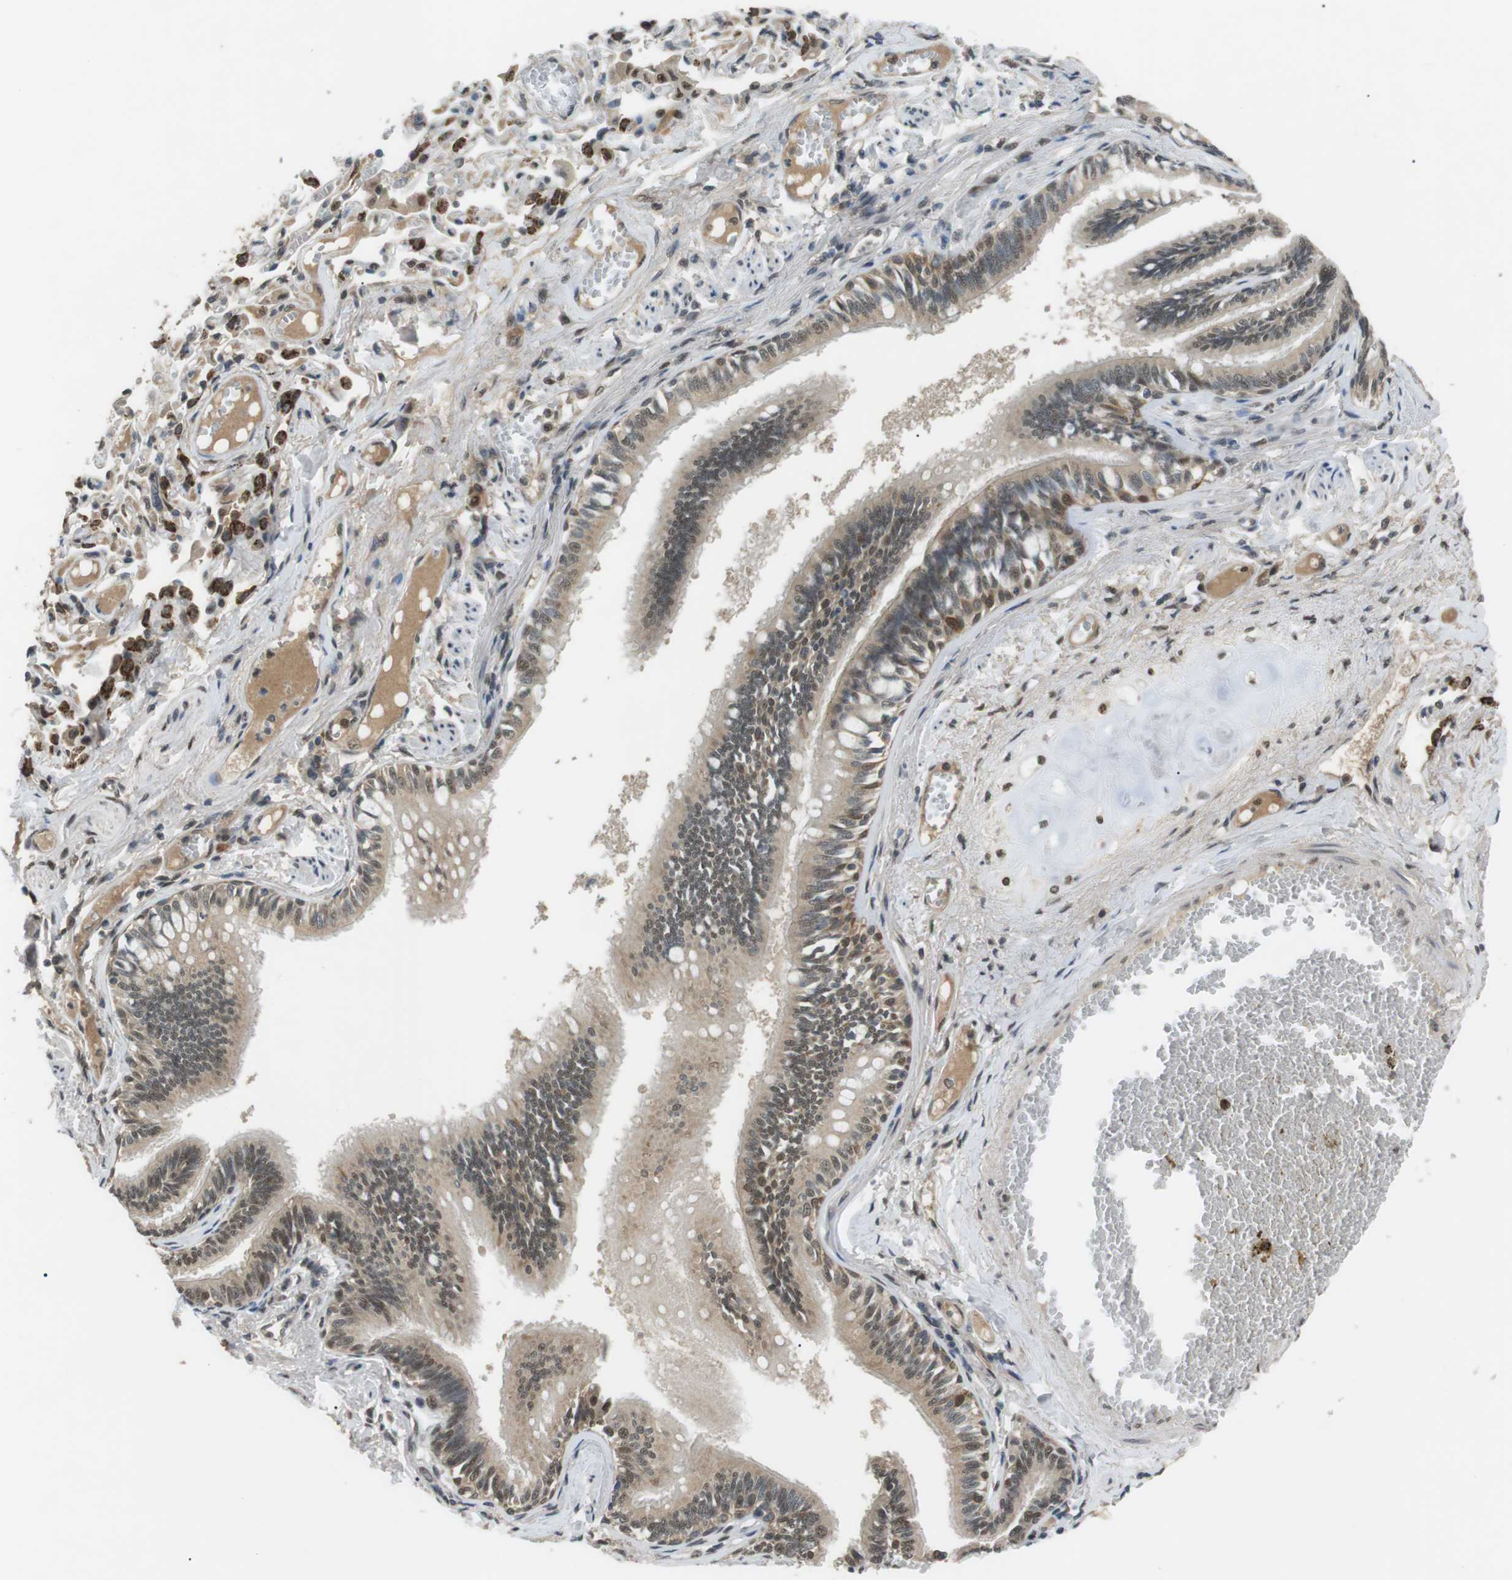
{"staining": {"intensity": "moderate", "quantity": ">75%", "location": "cytoplasmic/membranous,nuclear"}, "tissue": "bronchus", "cell_type": "Respiratory epithelial cells", "image_type": "normal", "snomed": [{"axis": "morphology", "description": "Normal tissue, NOS"}, {"axis": "morphology", "description": "Inflammation, NOS"}, {"axis": "topography", "description": "Cartilage tissue"}, {"axis": "topography", "description": "Lung"}], "caption": "Immunohistochemistry of normal bronchus displays medium levels of moderate cytoplasmic/membranous,nuclear staining in approximately >75% of respiratory epithelial cells. Nuclei are stained in blue.", "gene": "ORAI3", "patient": {"sex": "male", "age": 71}}